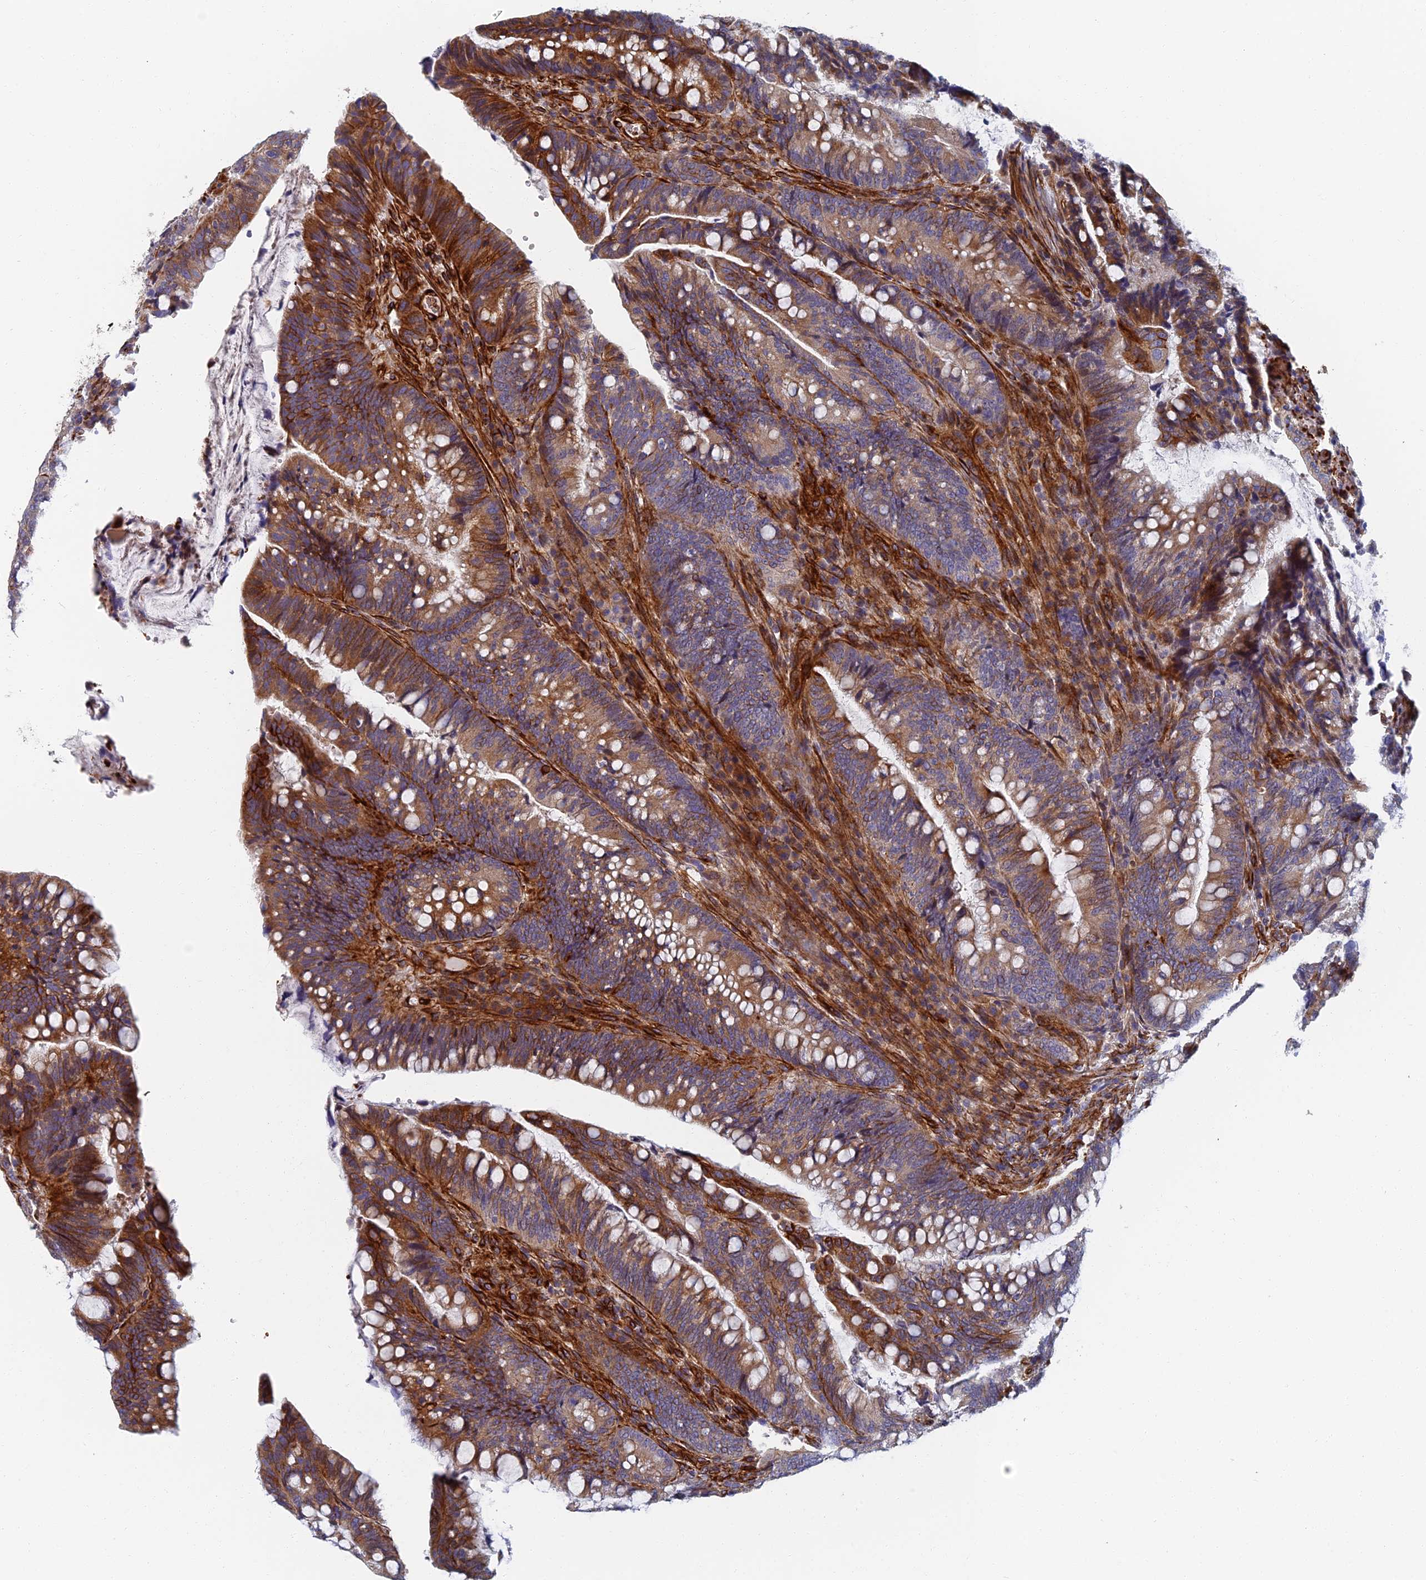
{"staining": {"intensity": "moderate", "quantity": ">75%", "location": "cytoplasmic/membranous"}, "tissue": "colorectal cancer", "cell_type": "Tumor cells", "image_type": "cancer", "snomed": [{"axis": "morphology", "description": "Adenocarcinoma, NOS"}, {"axis": "topography", "description": "Colon"}], "caption": "Protein staining of colorectal cancer (adenocarcinoma) tissue demonstrates moderate cytoplasmic/membranous staining in about >75% of tumor cells.", "gene": "ABCB10", "patient": {"sex": "female", "age": 66}}